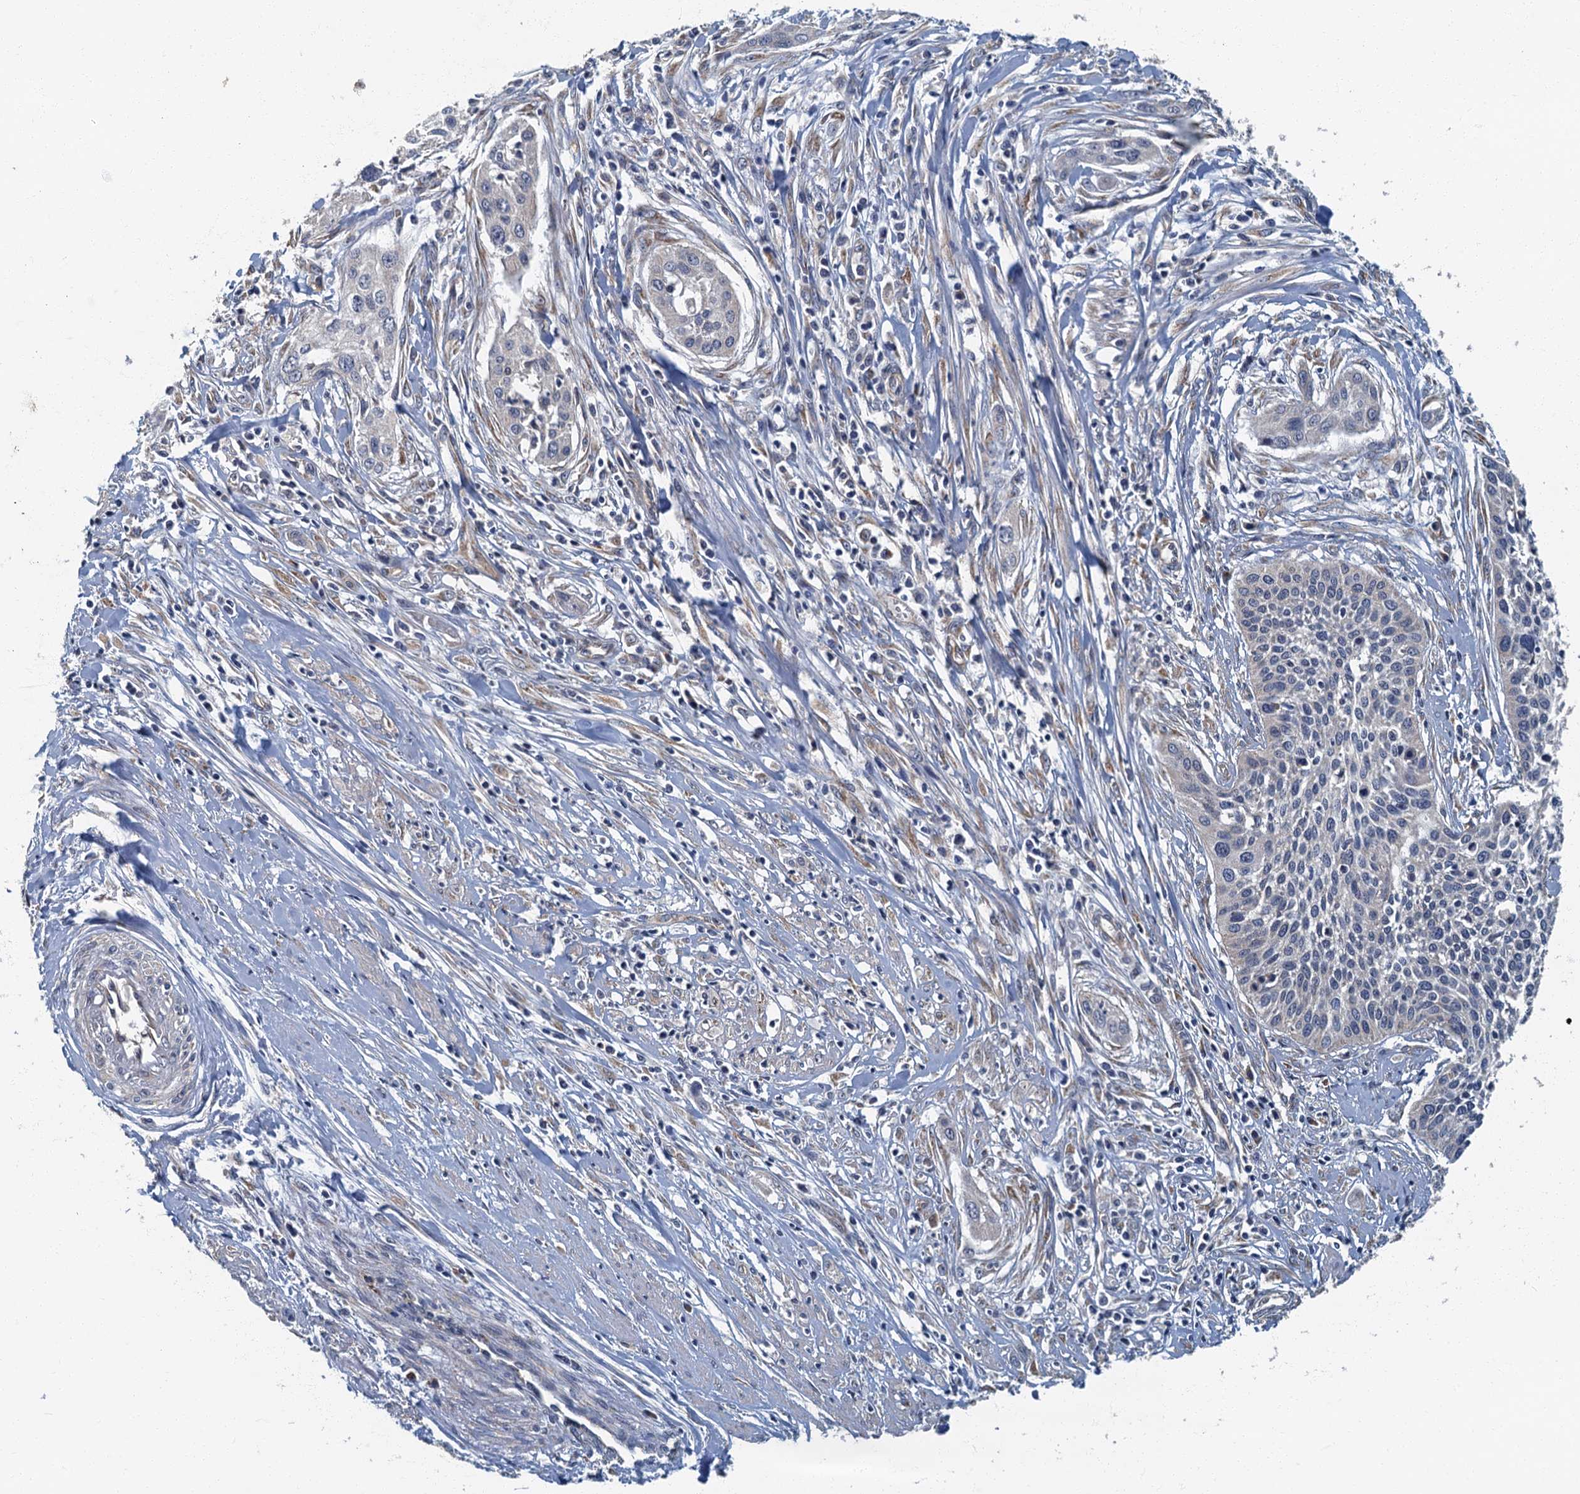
{"staining": {"intensity": "negative", "quantity": "none", "location": "none"}, "tissue": "cervical cancer", "cell_type": "Tumor cells", "image_type": "cancer", "snomed": [{"axis": "morphology", "description": "Squamous cell carcinoma, NOS"}, {"axis": "topography", "description": "Cervix"}], "caption": "The immunohistochemistry histopathology image has no significant positivity in tumor cells of cervical squamous cell carcinoma tissue. (DAB (3,3'-diaminobenzidine) IHC, high magnification).", "gene": "DDX49", "patient": {"sex": "female", "age": 34}}